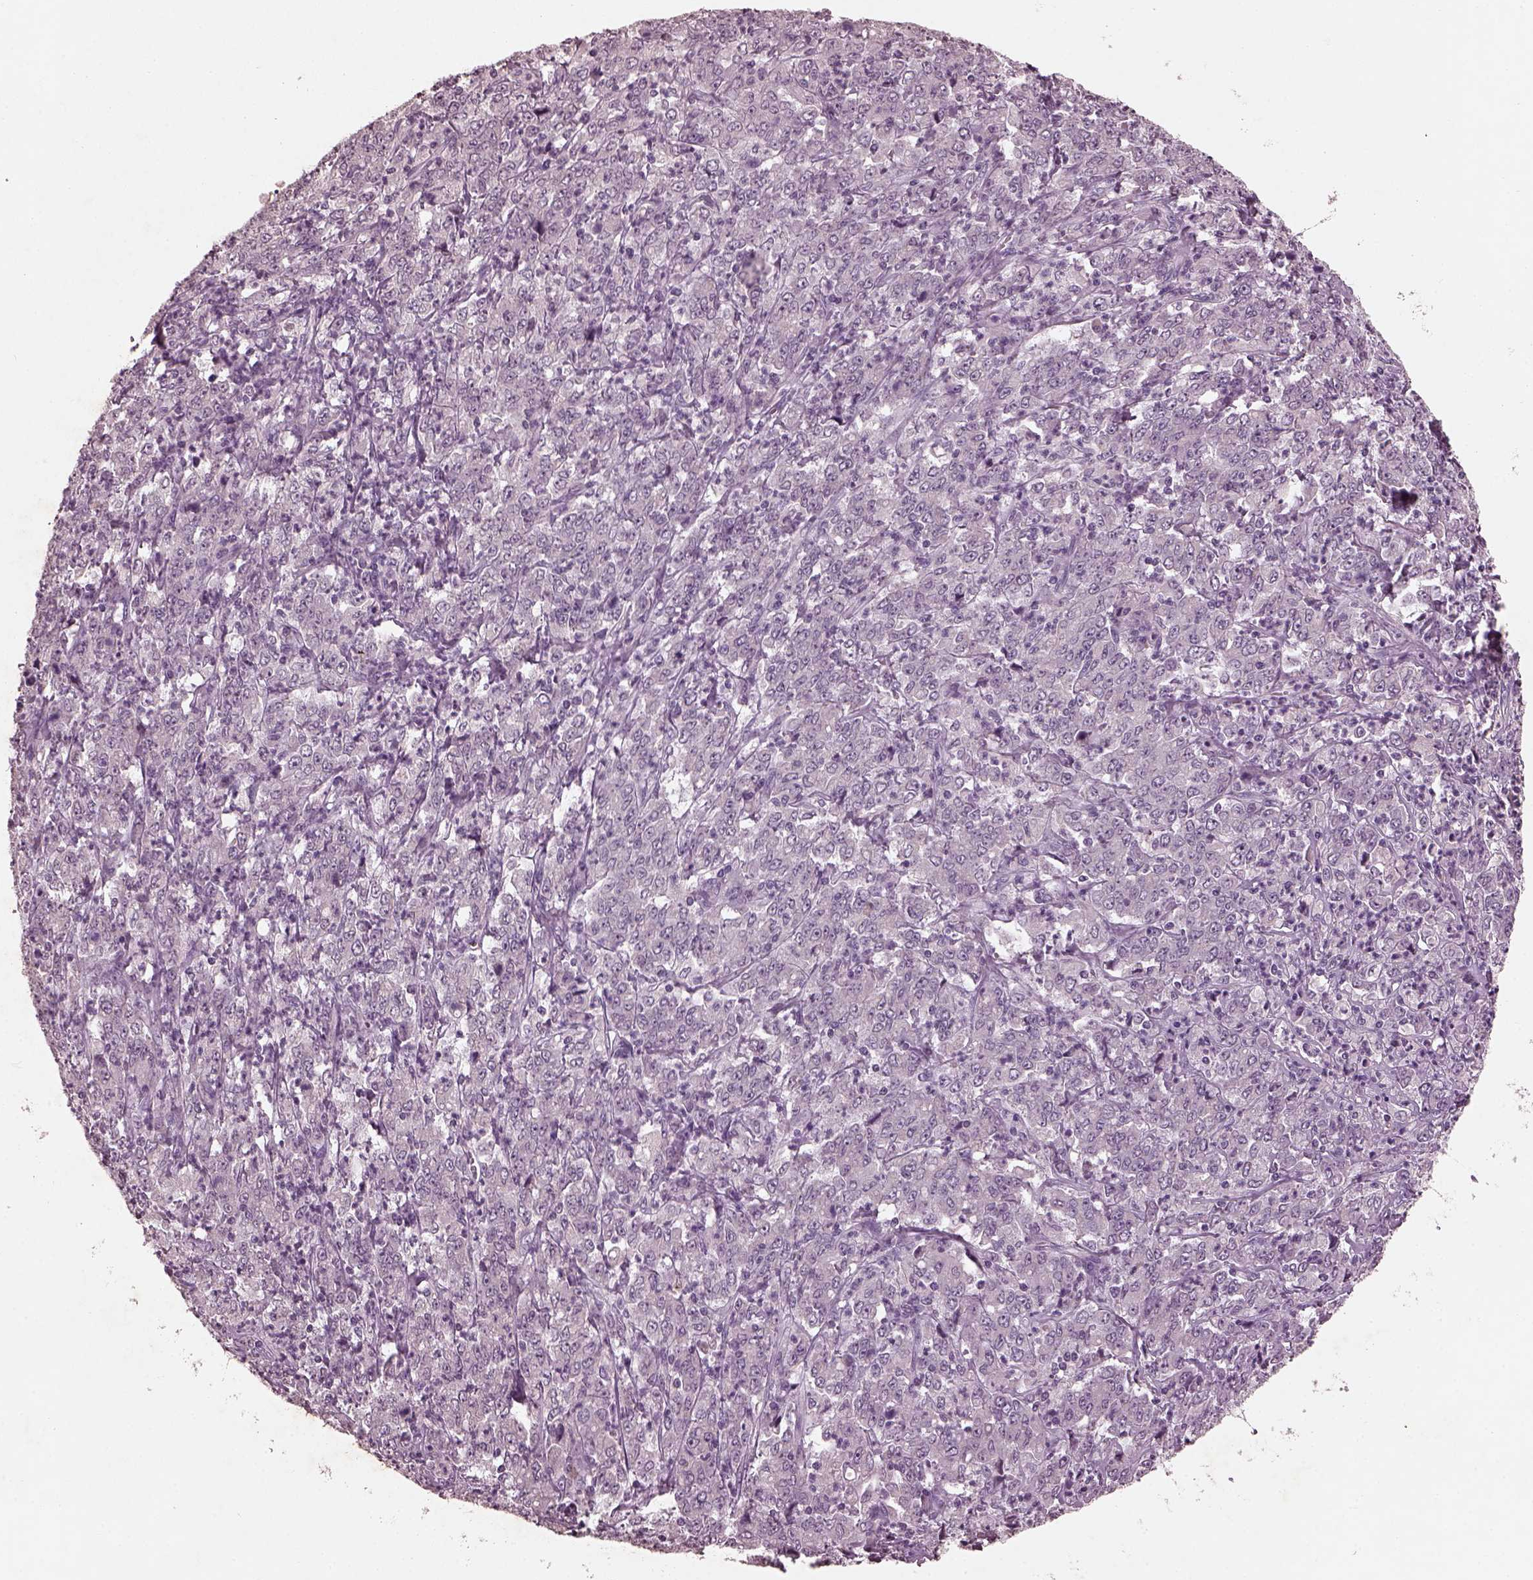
{"staining": {"intensity": "negative", "quantity": "none", "location": "none"}, "tissue": "stomach cancer", "cell_type": "Tumor cells", "image_type": "cancer", "snomed": [{"axis": "morphology", "description": "Adenocarcinoma, NOS"}, {"axis": "topography", "description": "Stomach, lower"}], "caption": "Immunohistochemistry photomicrograph of stomach cancer stained for a protein (brown), which demonstrates no staining in tumor cells.", "gene": "FRRS1L", "patient": {"sex": "female", "age": 71}}